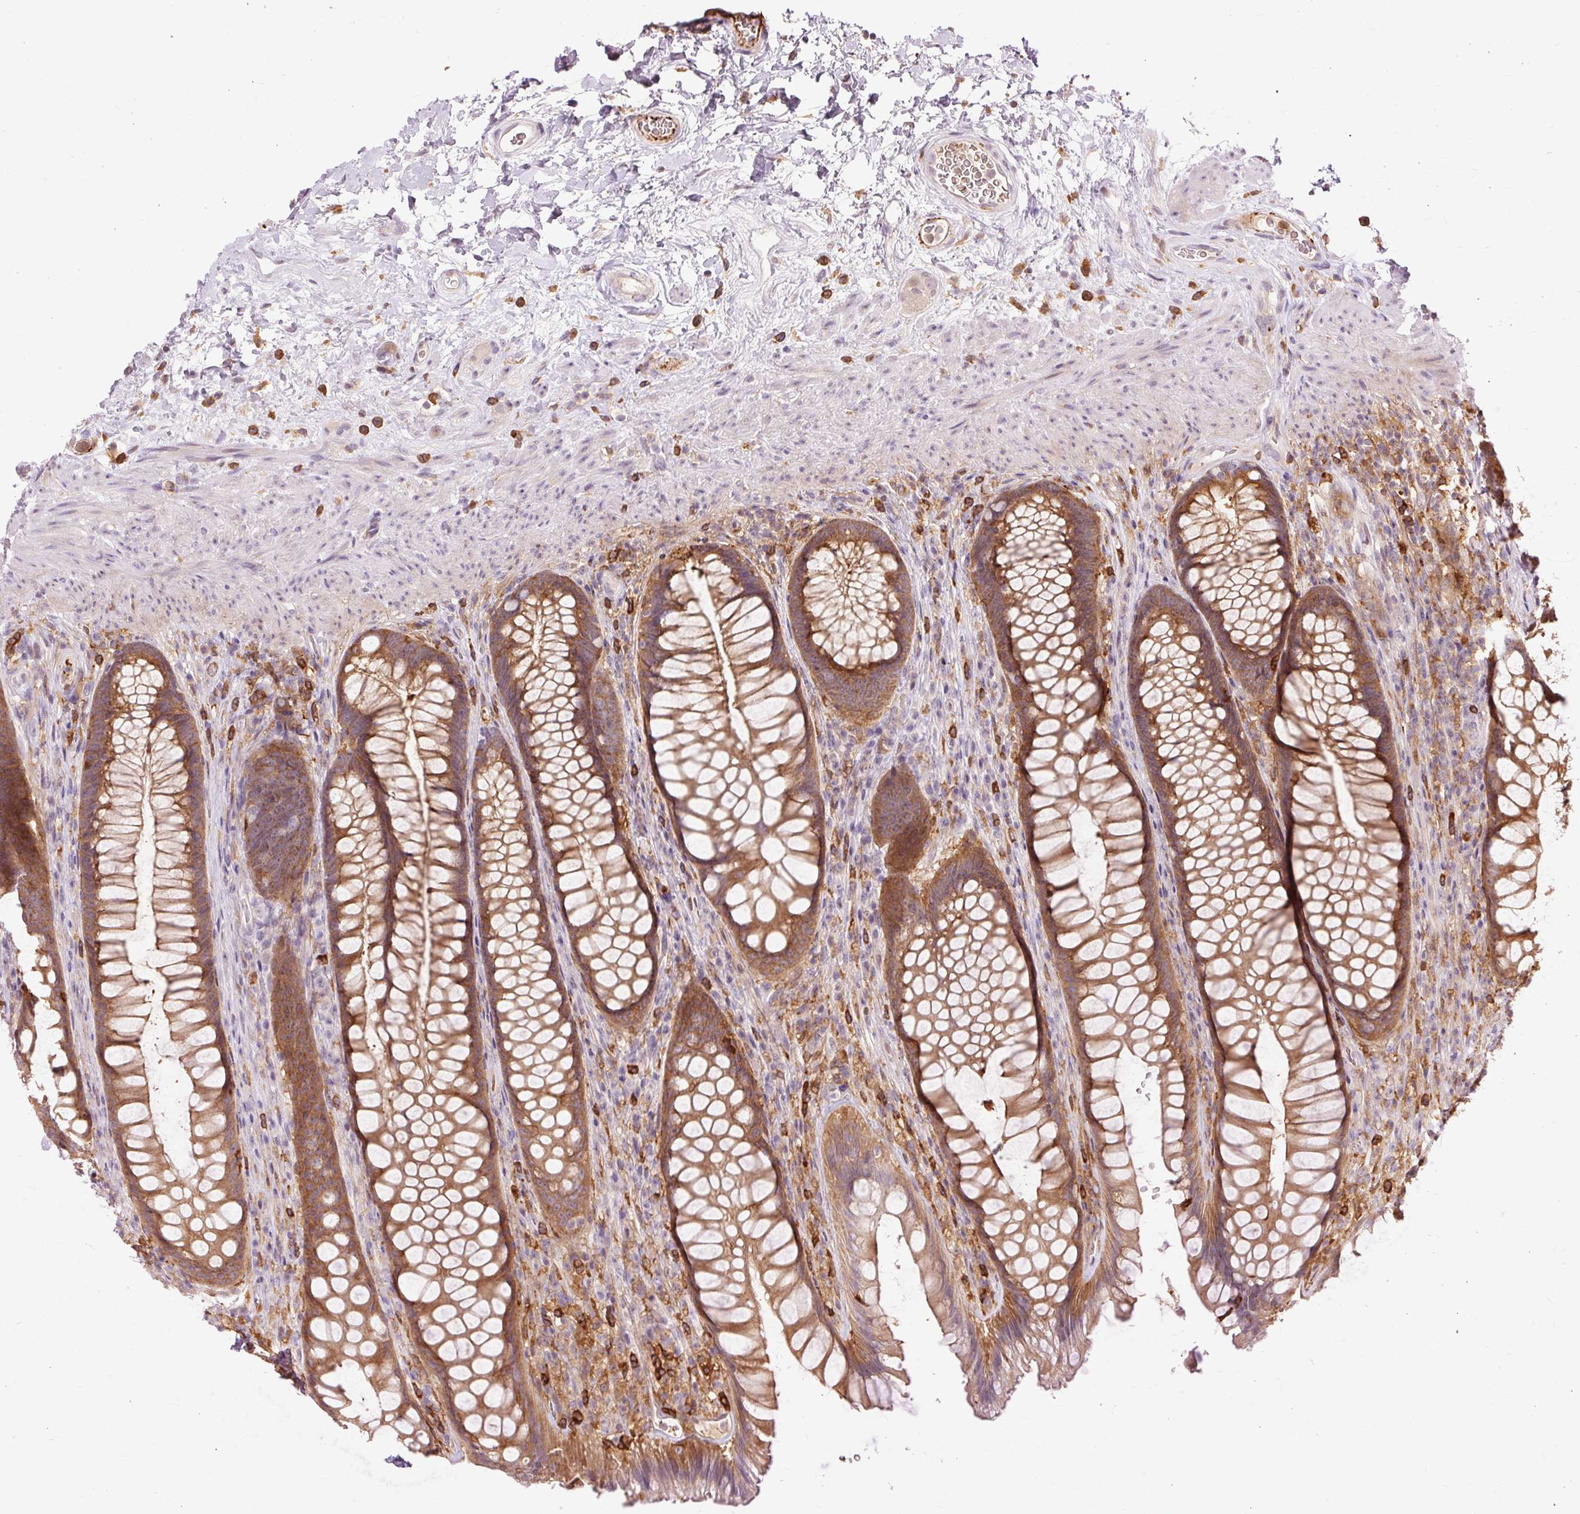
{"staining": {"intensity": "moderate", "quantity": ">75%", "location": "cytoplasmic/membranous"}, "tissue": "rectum", "cell_type": "Glandular cells", "image_type": "normal", "snomed": [{"axis": "morphology", "description": "Normal tissue, NOS"}, {"axis": "topography", "description": "Rectum"}], "caption": "This image displays immunohistochemistry (IHC) staining of benign rectum, with medium moderate cytoplasmic/membranous staining in approximately >75% of glandular cells.", "gene": "CEBPZ", "patient": {"sex": "male", "age": 53}}